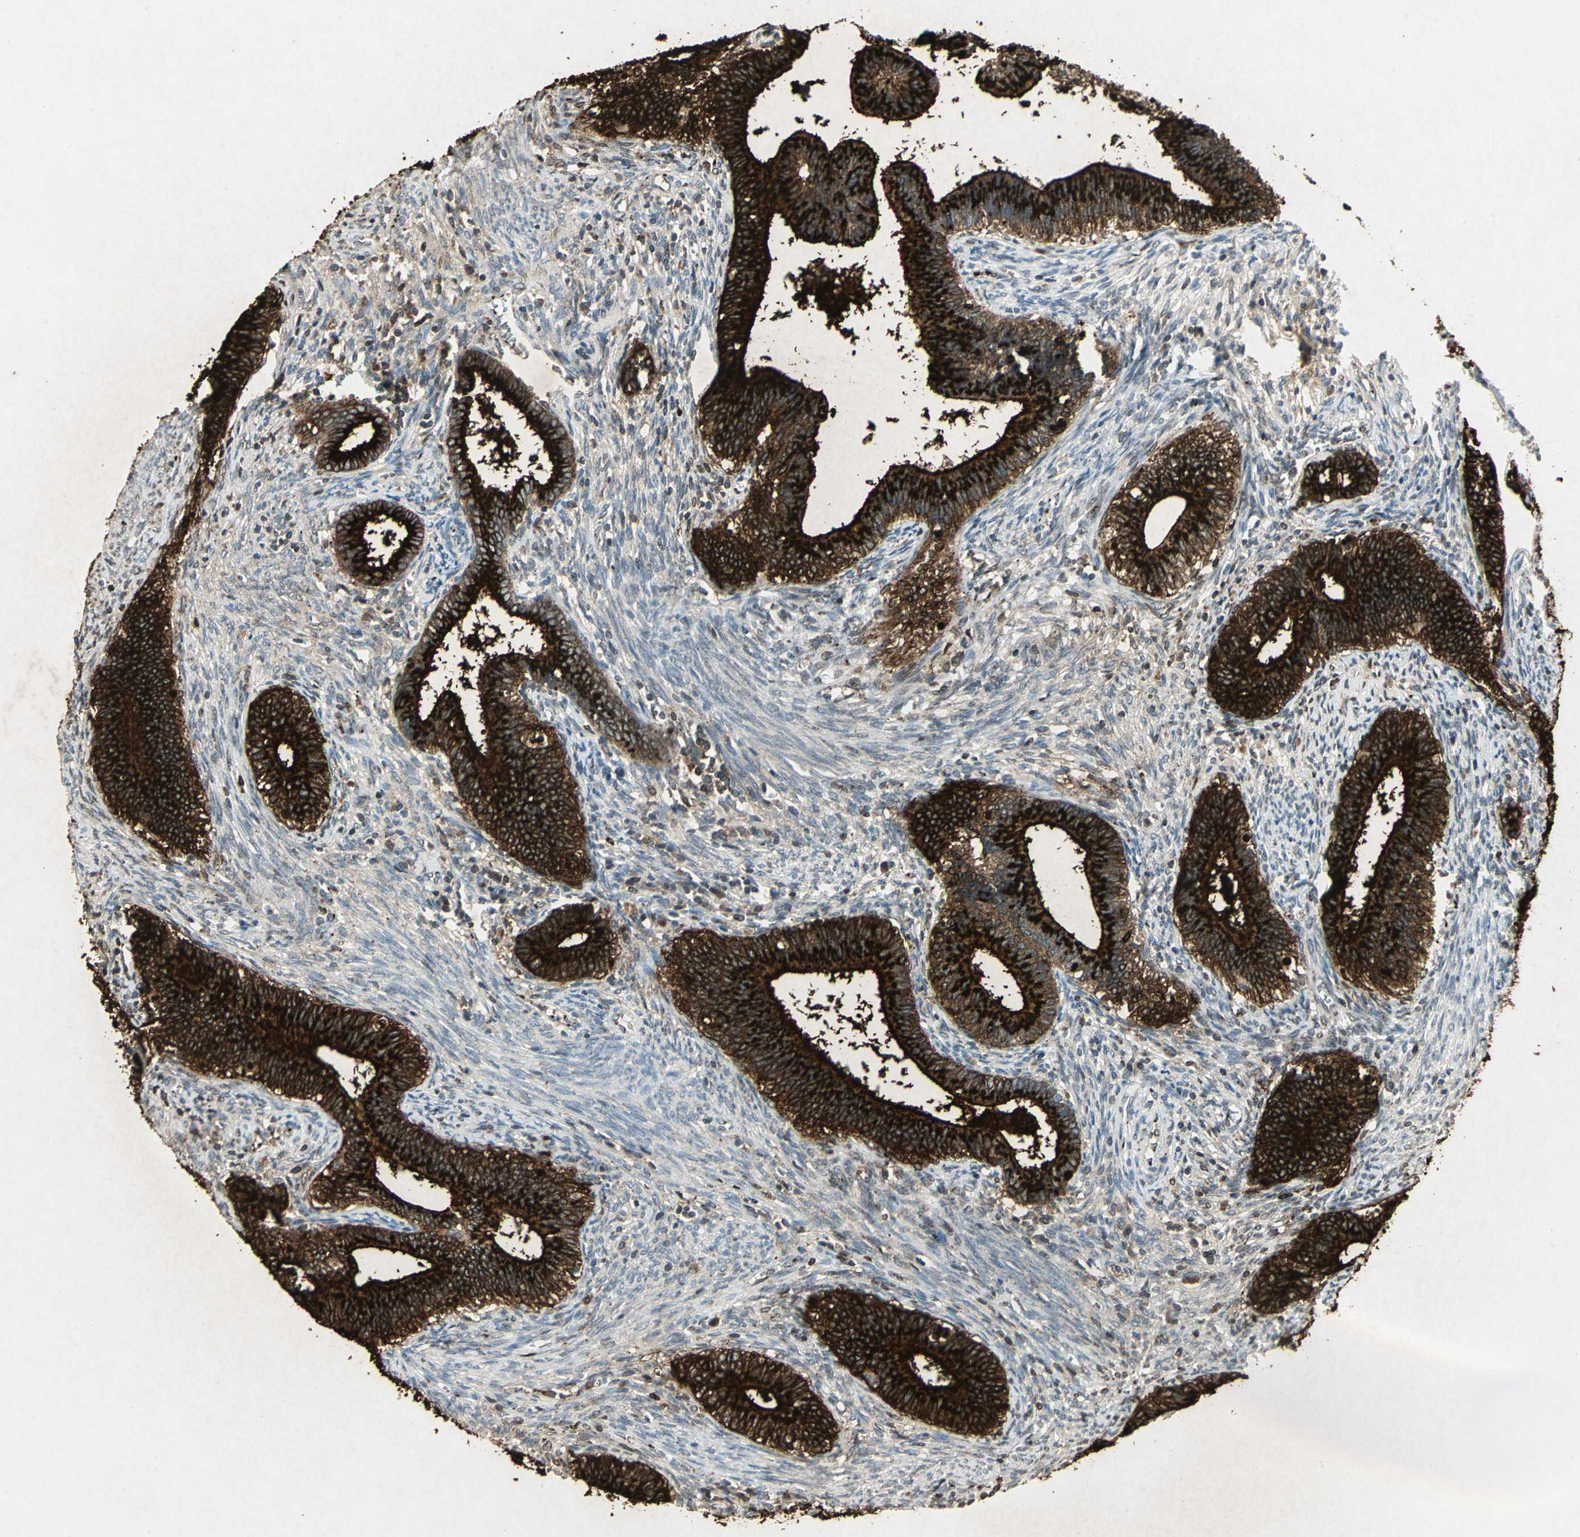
{"staining": {"intensity": "strong", "quantity": ">75%", "location": "cytoplasmic/membranous"}, "tissue": "cervical cancer", "cell_type": "Tumor cells", "image_type": "cancer", "snomed": [{"axis": "morphology", "description": "Adenocarcinoma, NOS"}, {"axis": "topography", "description": "Cervix"}], "caption": "High-power microscopy captured an IHC micrograph of cervical cancer (adenocarcinoma), revealing strong cytoplasmic/membranous staining in about >75% of tumor cells.", "gene": "CAMK2B", "patient": {"sex": "female", "age": 44}}